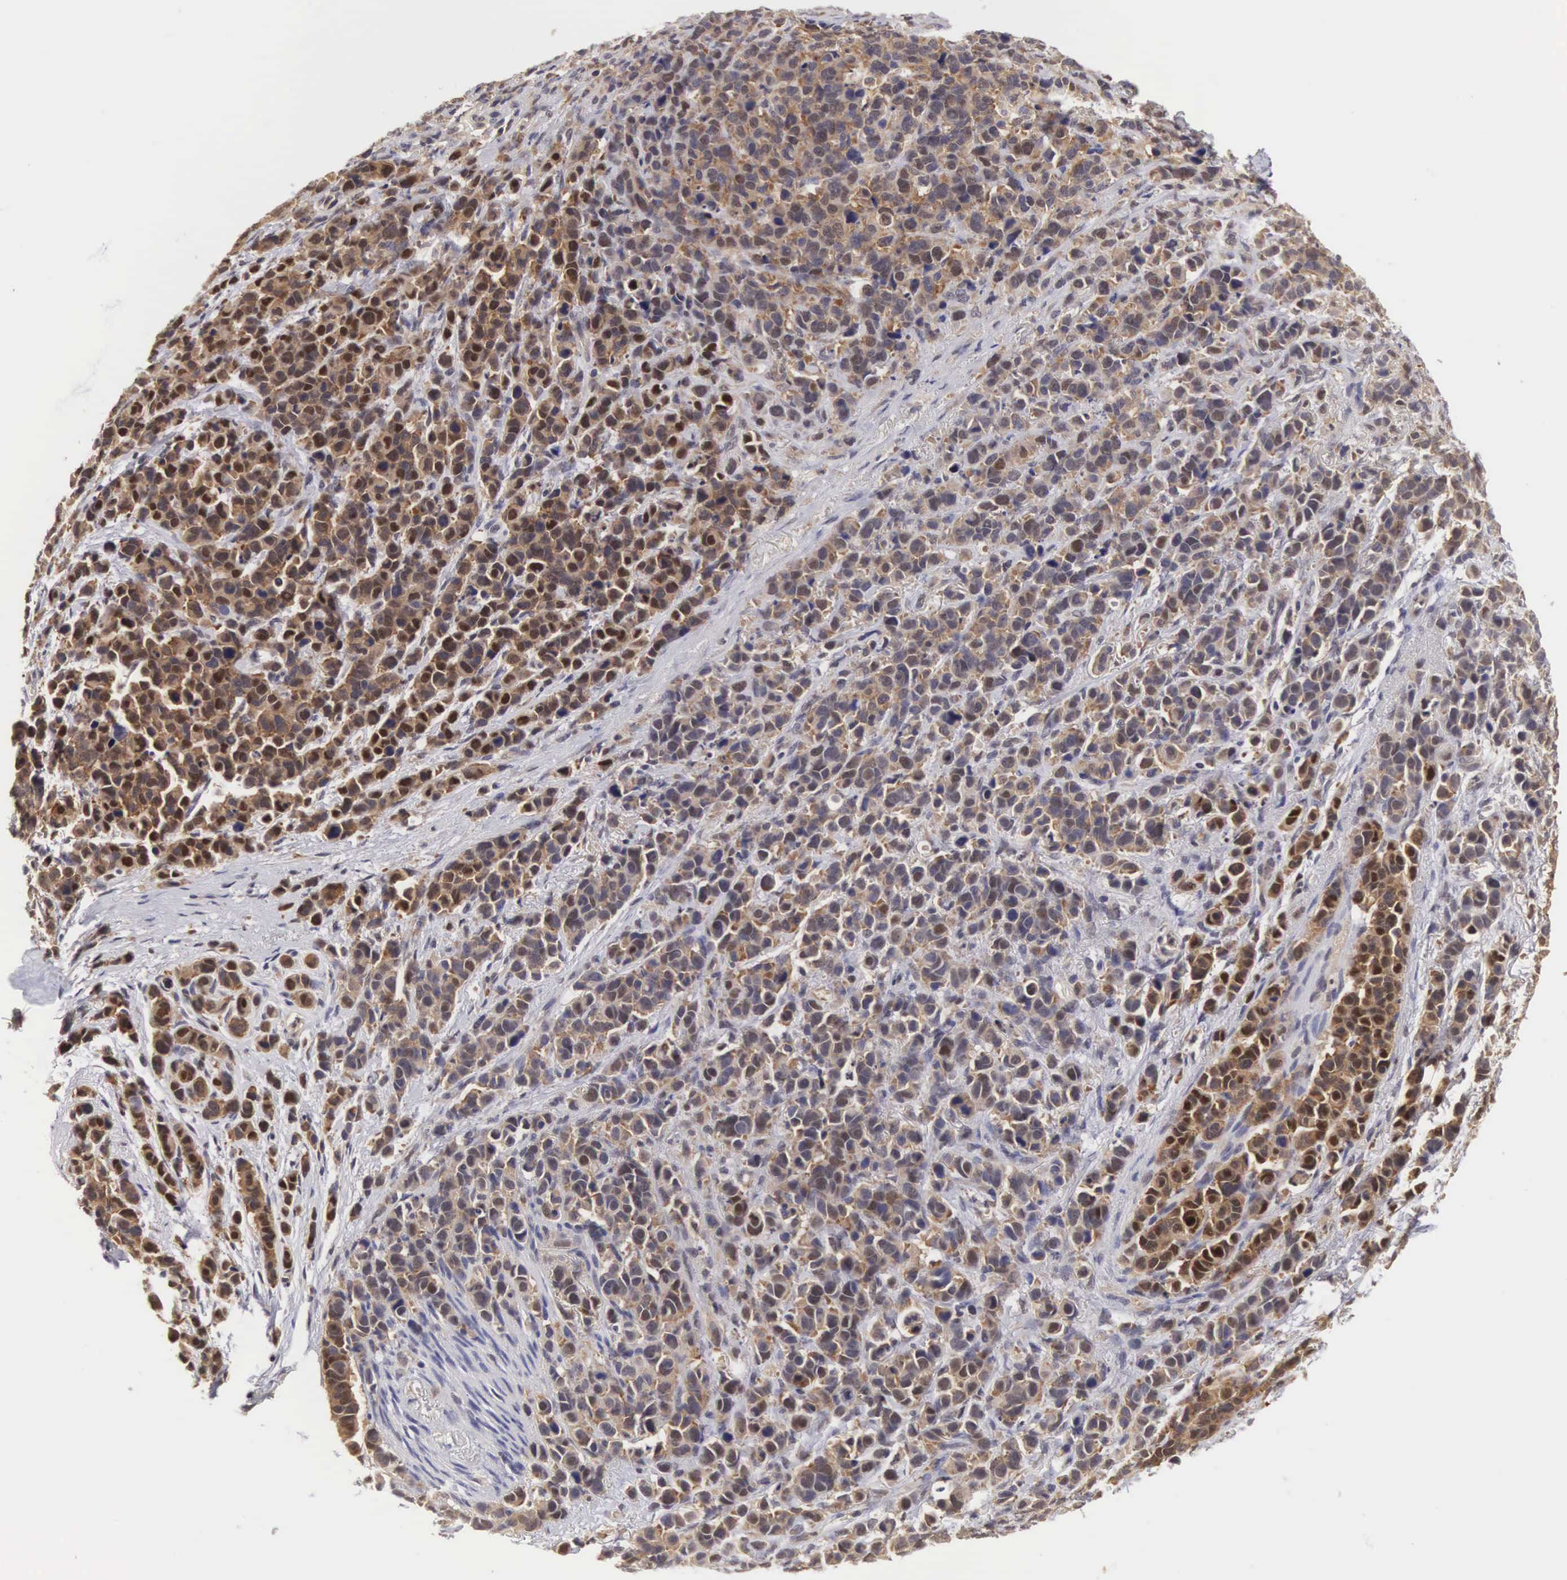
{"staining": {"intensity": "strong", "quantity": "25%-75%", "location": "cytoplasmic/membranous,nuclear"}, "tissue": "stomach cancer", "cell_type": "Tumor cells", "image_type": "cancer", "snomed": [{"axis": "morphology", "description": "Adenocarcinoma, NOS"}, {"axis": "topography", "description": "Stomach, upper"}], "caption": "Stomach cancer stained for a protein reveals strong cytoplasmic/membranous and nuclear positivity in tumor cells.", "gene": "ADSL", "patient": {"sex": "male", "age": 71}}